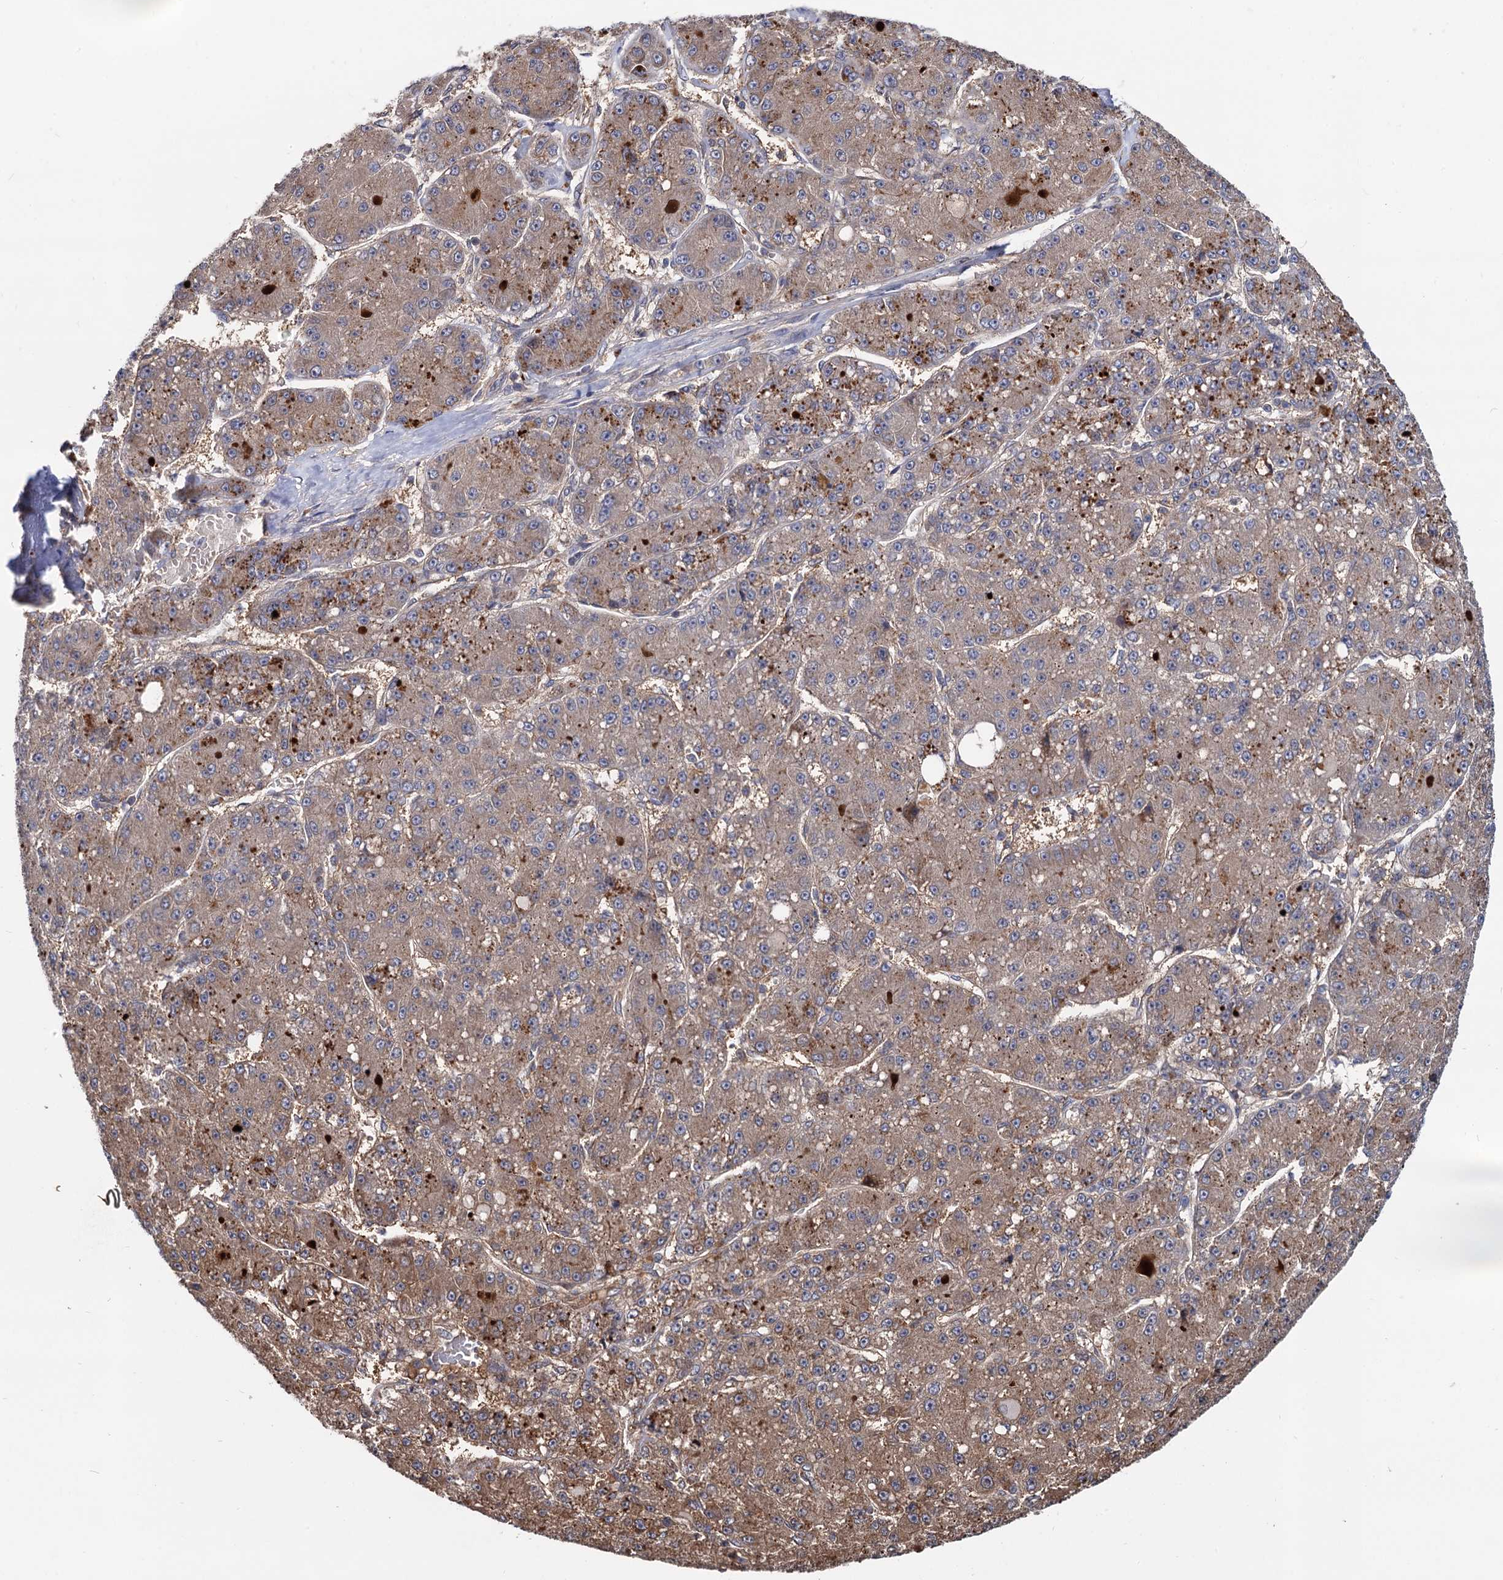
{"staining": {"intensity": "weak", "quantity": ">75%", "location": "cytoplasmic/membranous"}, "tissue": "liver cancer", "cell_type": "Tumor cells", "image_type": "cancer", "snomed": [{"axis": "morphology", "description": "Carcinoma, Hepatocellular, NOS"}, {"axis": "topography", "description": "Liver"}], "caption": "IHC of human liver cancer (hepatocellular carcinoma) demonstrates low levels of weak cytoplasmic/membranous positivity in approximately >75% of tumor cells.", "gene": "SELENOP", "patient": {"sex": "male", "age": 67}}